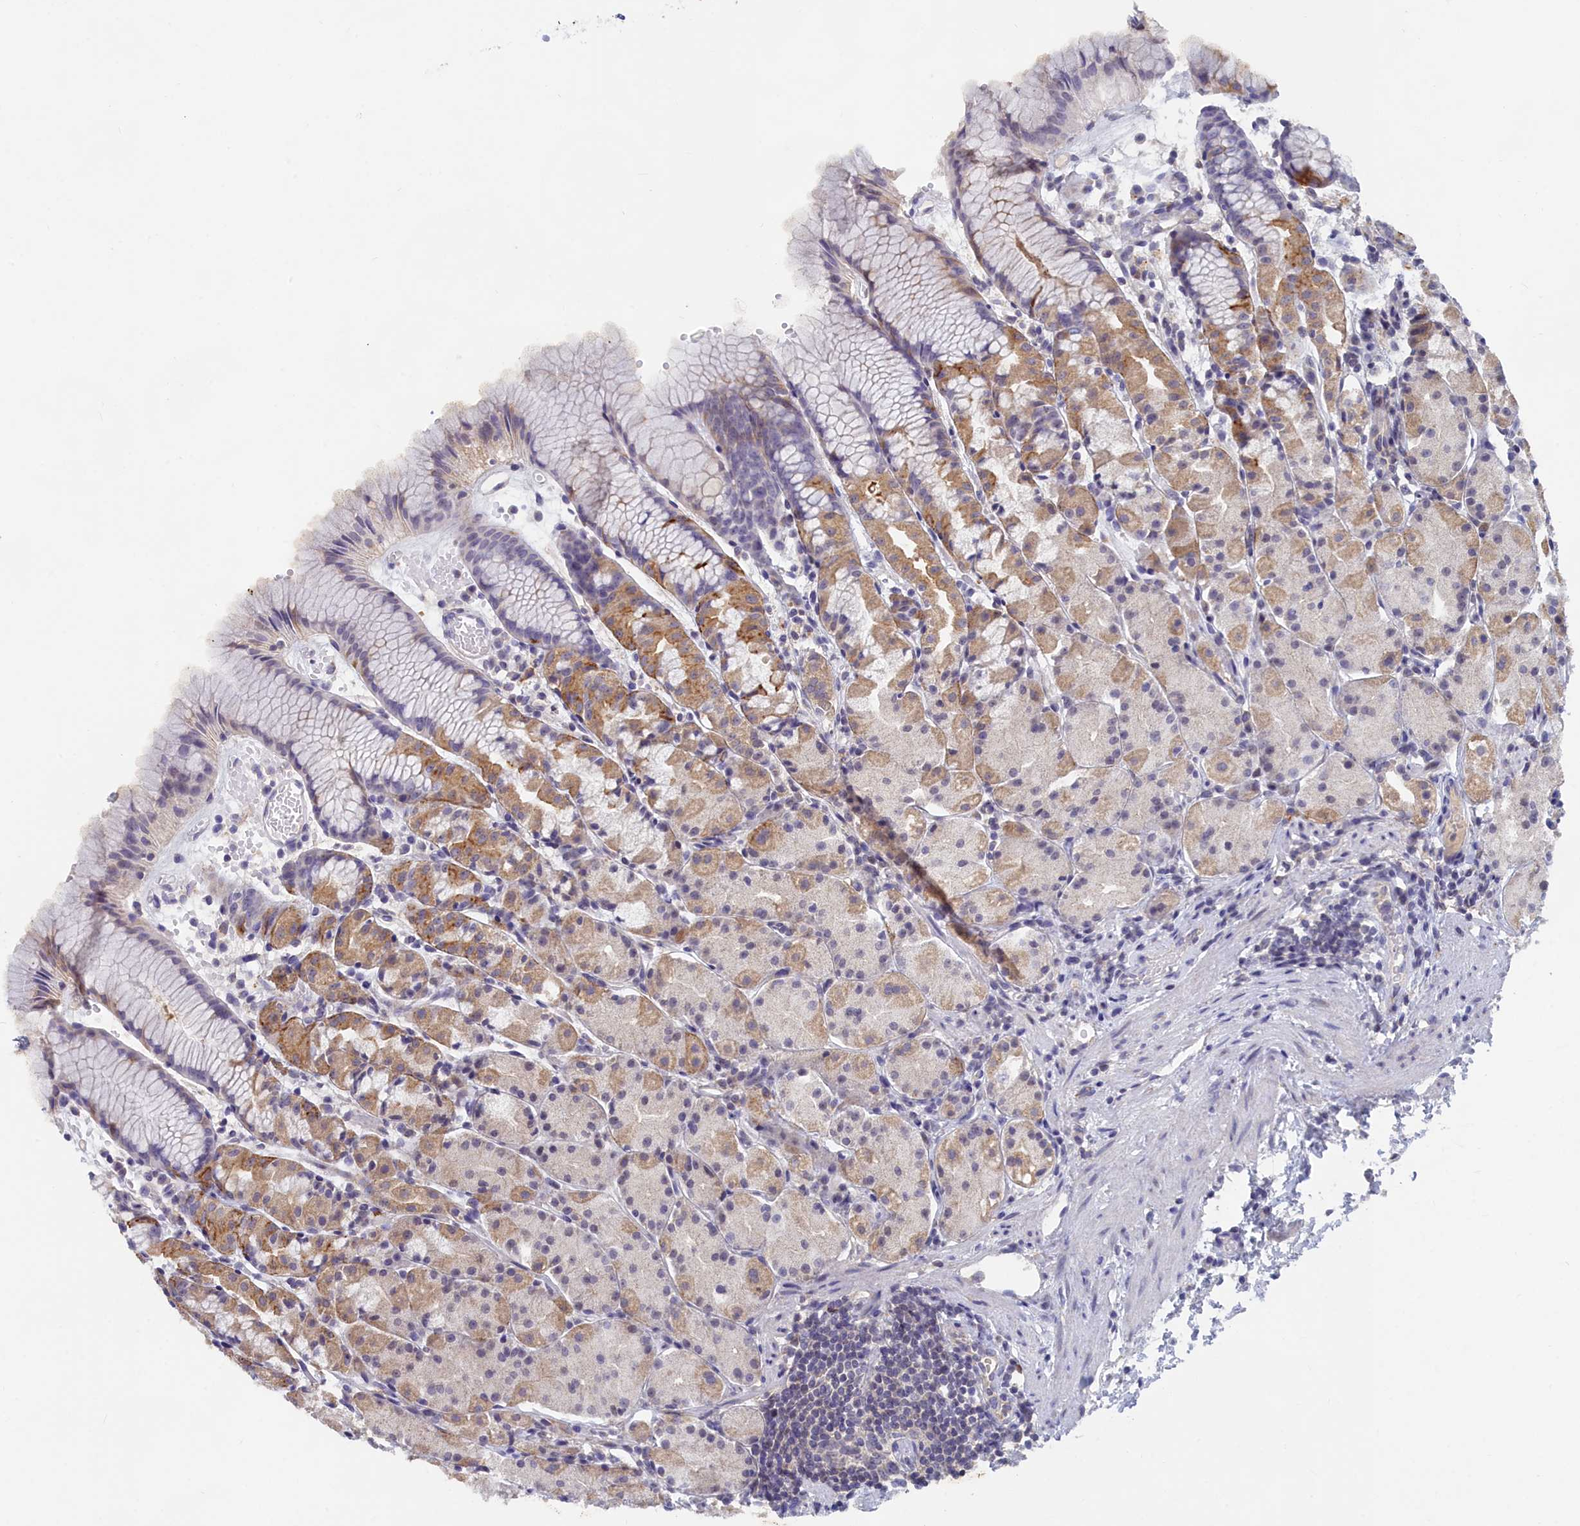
{"staining": {"intensity": "moderate", "quantity": "<25%", "location": "cytoplasmic/membranous"}, "tissue": "stomach", "cell_type": "Glandular cells", "image_type": "normal", "snomed": [{"axis": "morphology", "description": "Normal tissue, NOS"}, {"axis": "topography", "description": "Stomach, upper"}], "caption": "Immunohistochemistry (IHC) image of normal stomach stained for a protein (brown), which reveals low levels of moderate cytoplasmic/membranous staining in approximately <25% of glandular cells.", "gene": "LRIF1", "patient": {"sex": "male", "age": 47}}